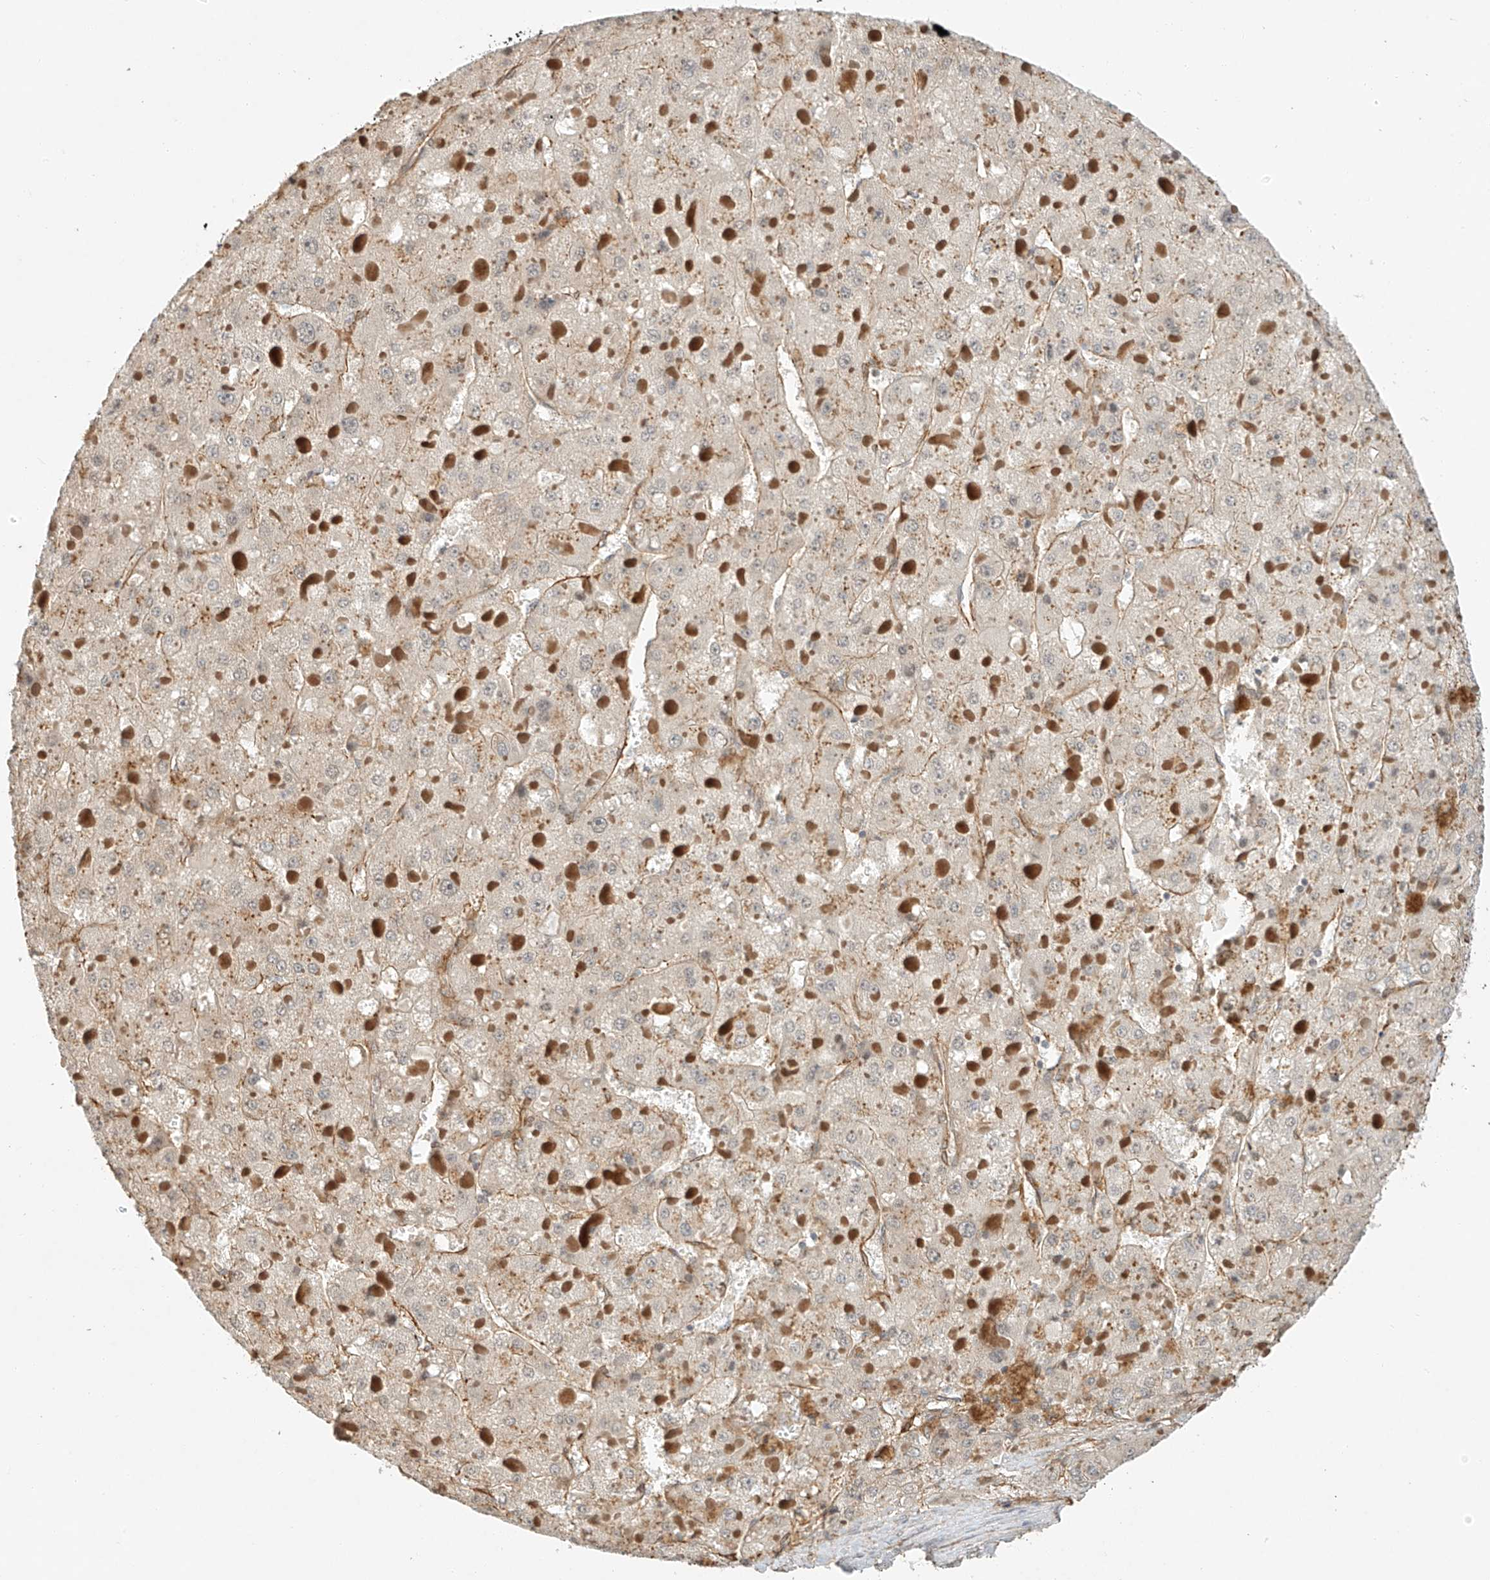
{"staining": {"intensity": "negative", "quantity": "none", "location": "none"}, "tissue": "liver cancer", "cell_type": "Tumor cells", "image_type": "cancer", "snomed": [{"axis": "morphology", "description": "Carcinoma, Hepatocellular, NOS"}, {"axis": "topography", "description": "Liver"}], "caption": "A photomicrograph of liver cancer stained for a protein reveals no brown staining in tumor cells.", "gene": "CSMD3", "patient": {"sex": "female", "age": 73}}